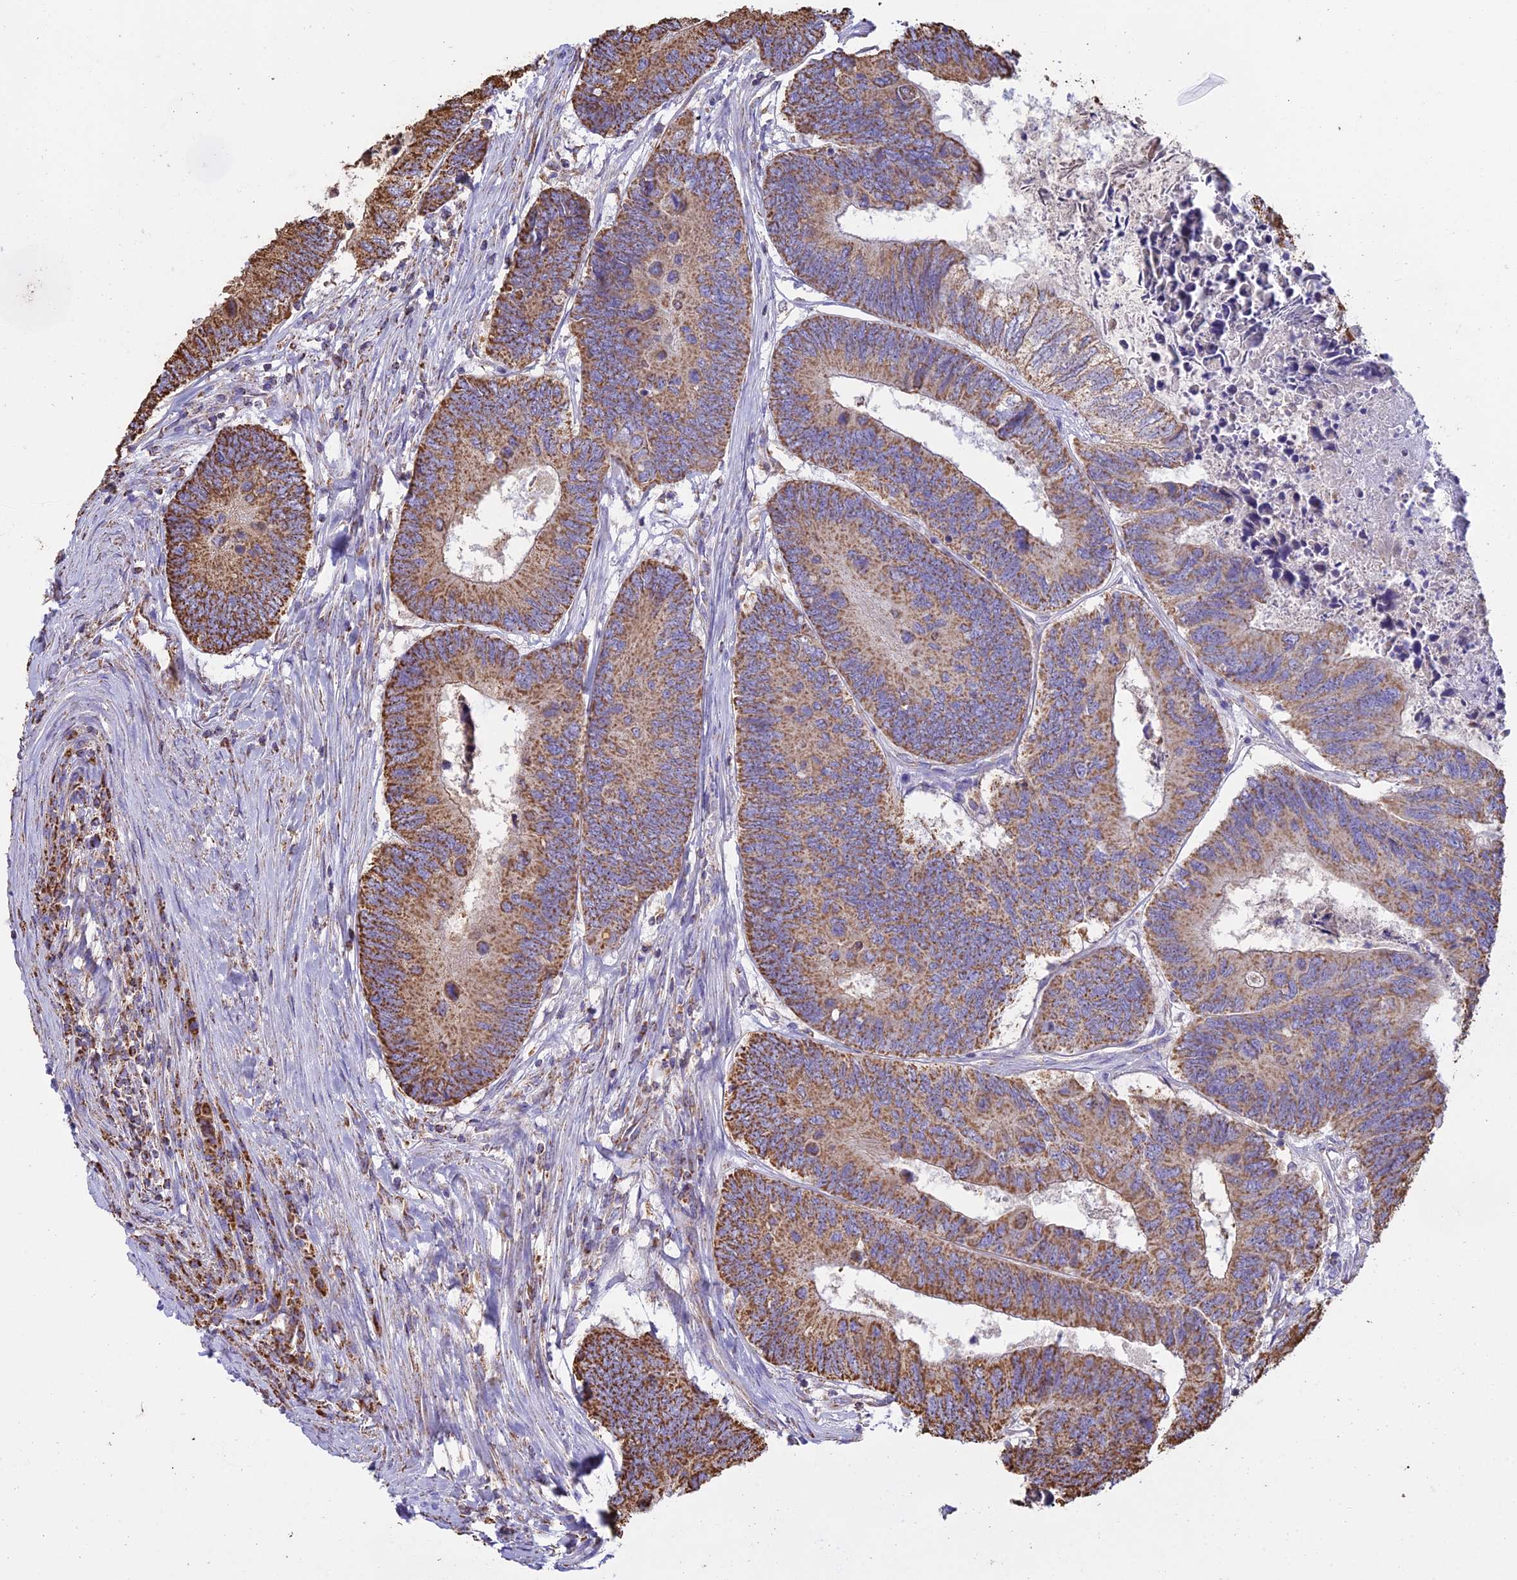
{"staining": {"intensity": "moderate", "quantity": ">75%", "location": "cytoplasmic/membranous"}, "tissue": "colorectal cancer", "cell_type": "Tumor cells", "image_type": "cancer", "snomed": [{"axis": "morphology", "description": "Adenocarcinoma, NOS"}, {"axis": "topography", "description": "Colon"}], "caption": "Human colorectal cancer (adenocarcinoma) stained with a protein marker shows moderate staining in tumor cells.", "gene": "OR2W3", "patient": {"sex": "female", "age": 67}}